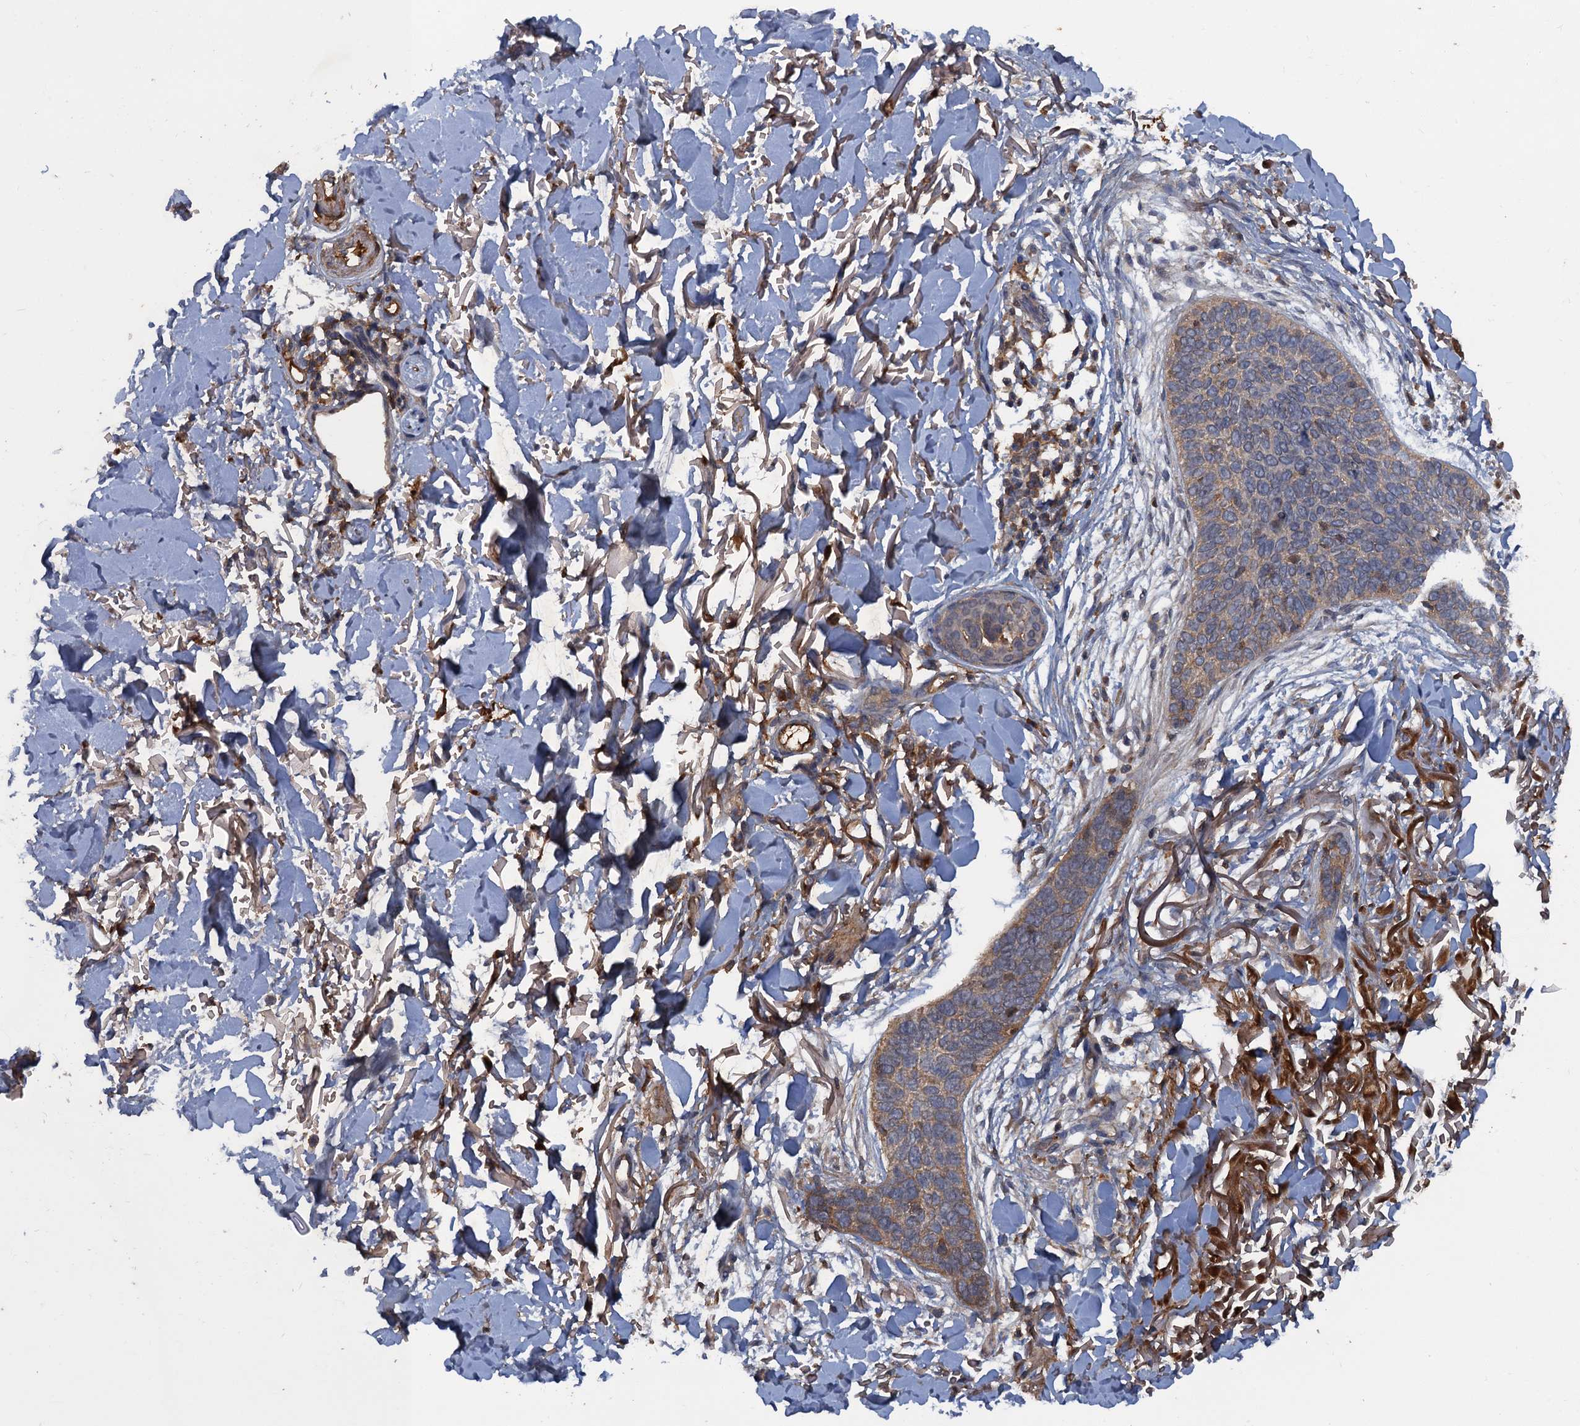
{"staining": {"intensity": "weak", "quantity": "25%-75%", "location": "cytoplasmic/membranous"}, "tissue": "skin cancer", "cell_type": "Tumor cells", "image_type": "cancer", "snomed": [{"axis": "morphology", "description": "Basal cell carcinoma"}, {"axis": "topography", "description": "Skin"}], "caption": "A photomicrograph showing weak cytoplasmic/membranous expression in approximately 25%-75% of tumor cells in skin cancer, as visualized by brown immunohistochemical staining.", "gene": "HAPLN3", "patient": {"sex": "male", "age": 85}}